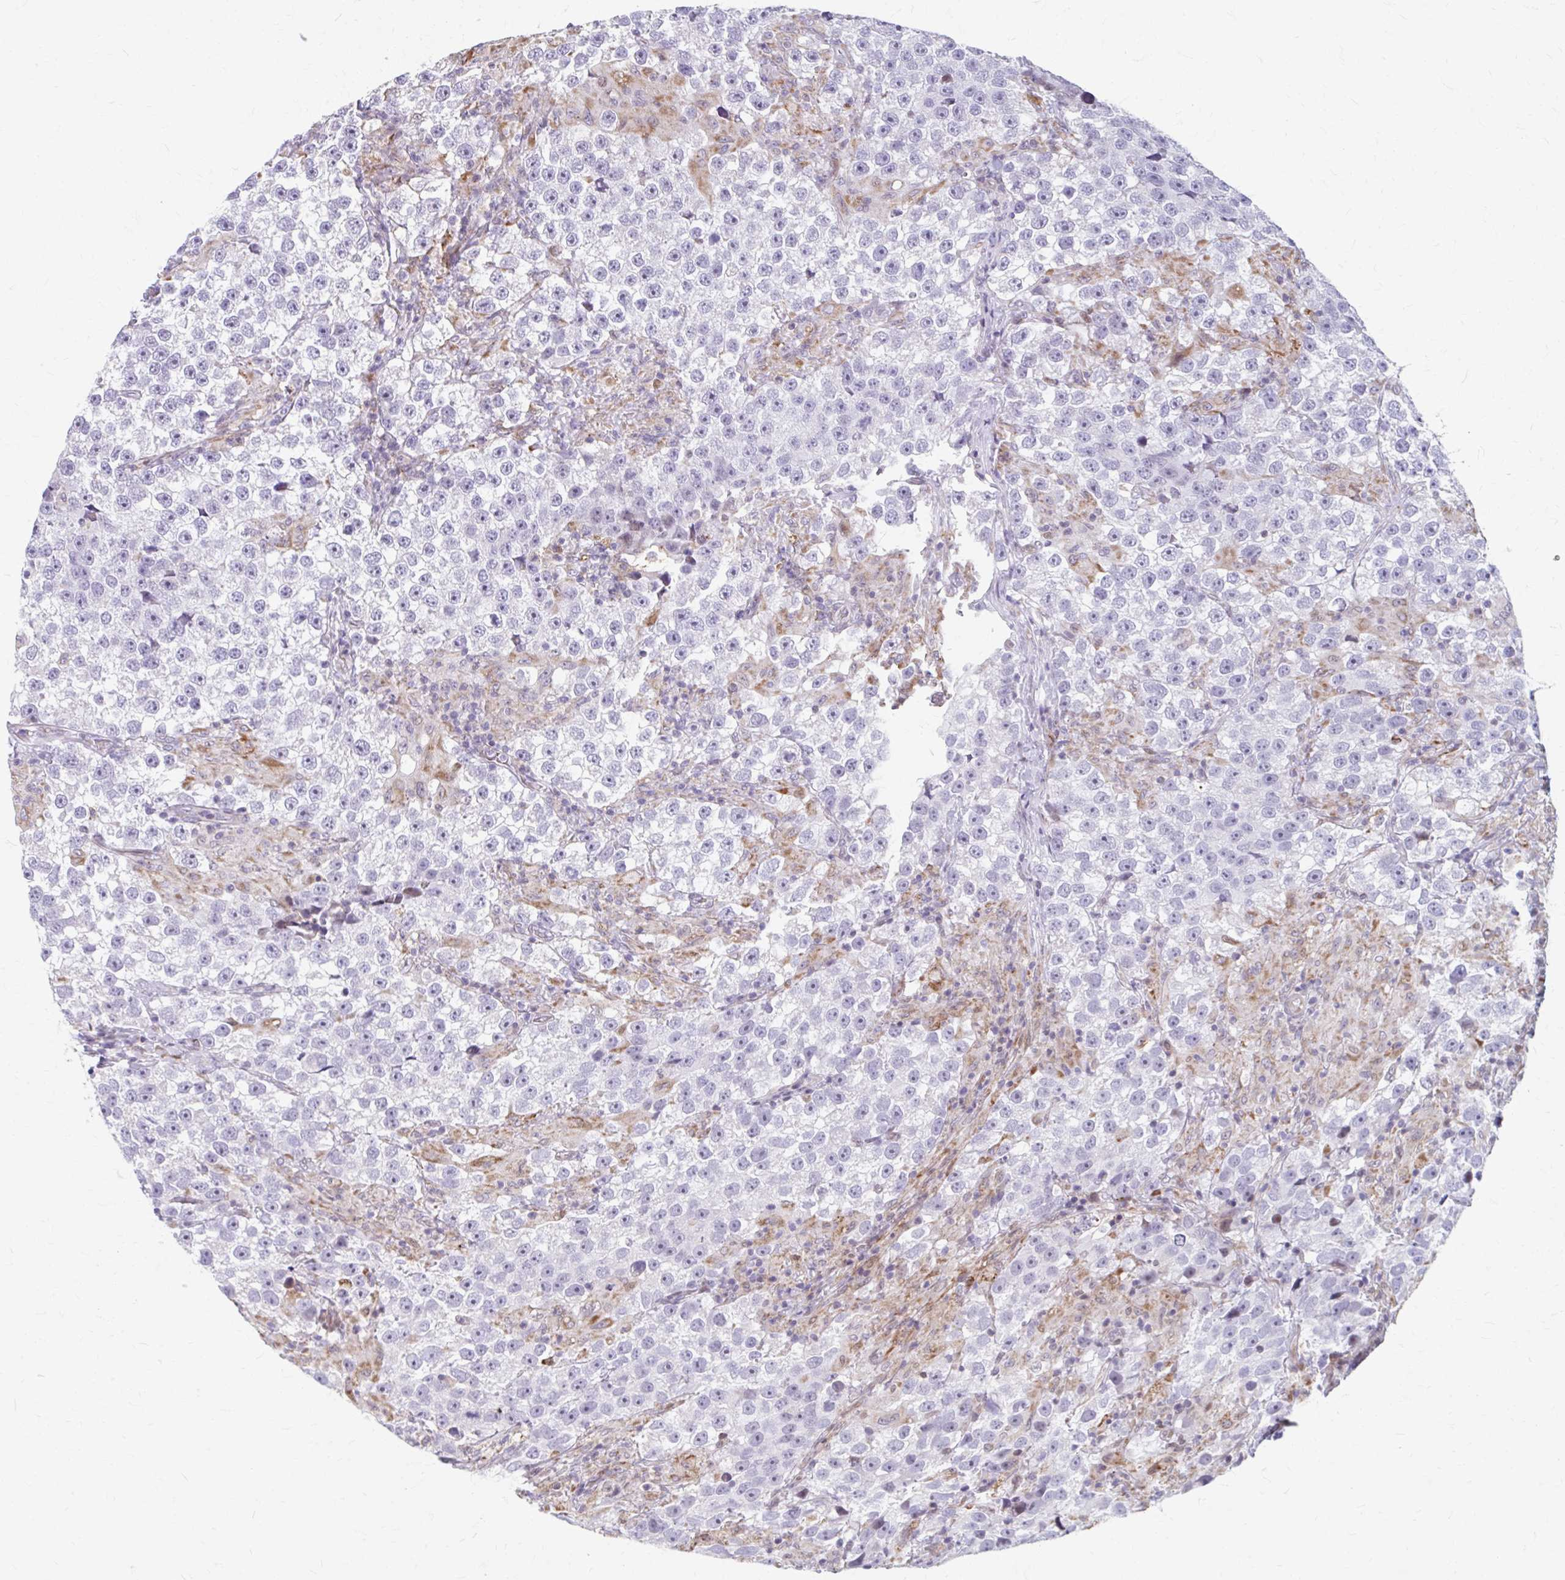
{"staining": {"intensity": "negative", "quantity": "none", "location": "none"}, "tissue": "testis cancer", "cell_type": "Tumor cells", "image_type": "cancer", "snomed": [{"axis": "morphology", "description": "Seminoma, NOS"}, {"axis": "topography", "description": "Testis"}], "caption": "Immunohistochemical staining of human testis seminoma displays no significant expression in tumor cells.", "gene": "BEAN1", "patient": {"sex": "male", "age": 46}}